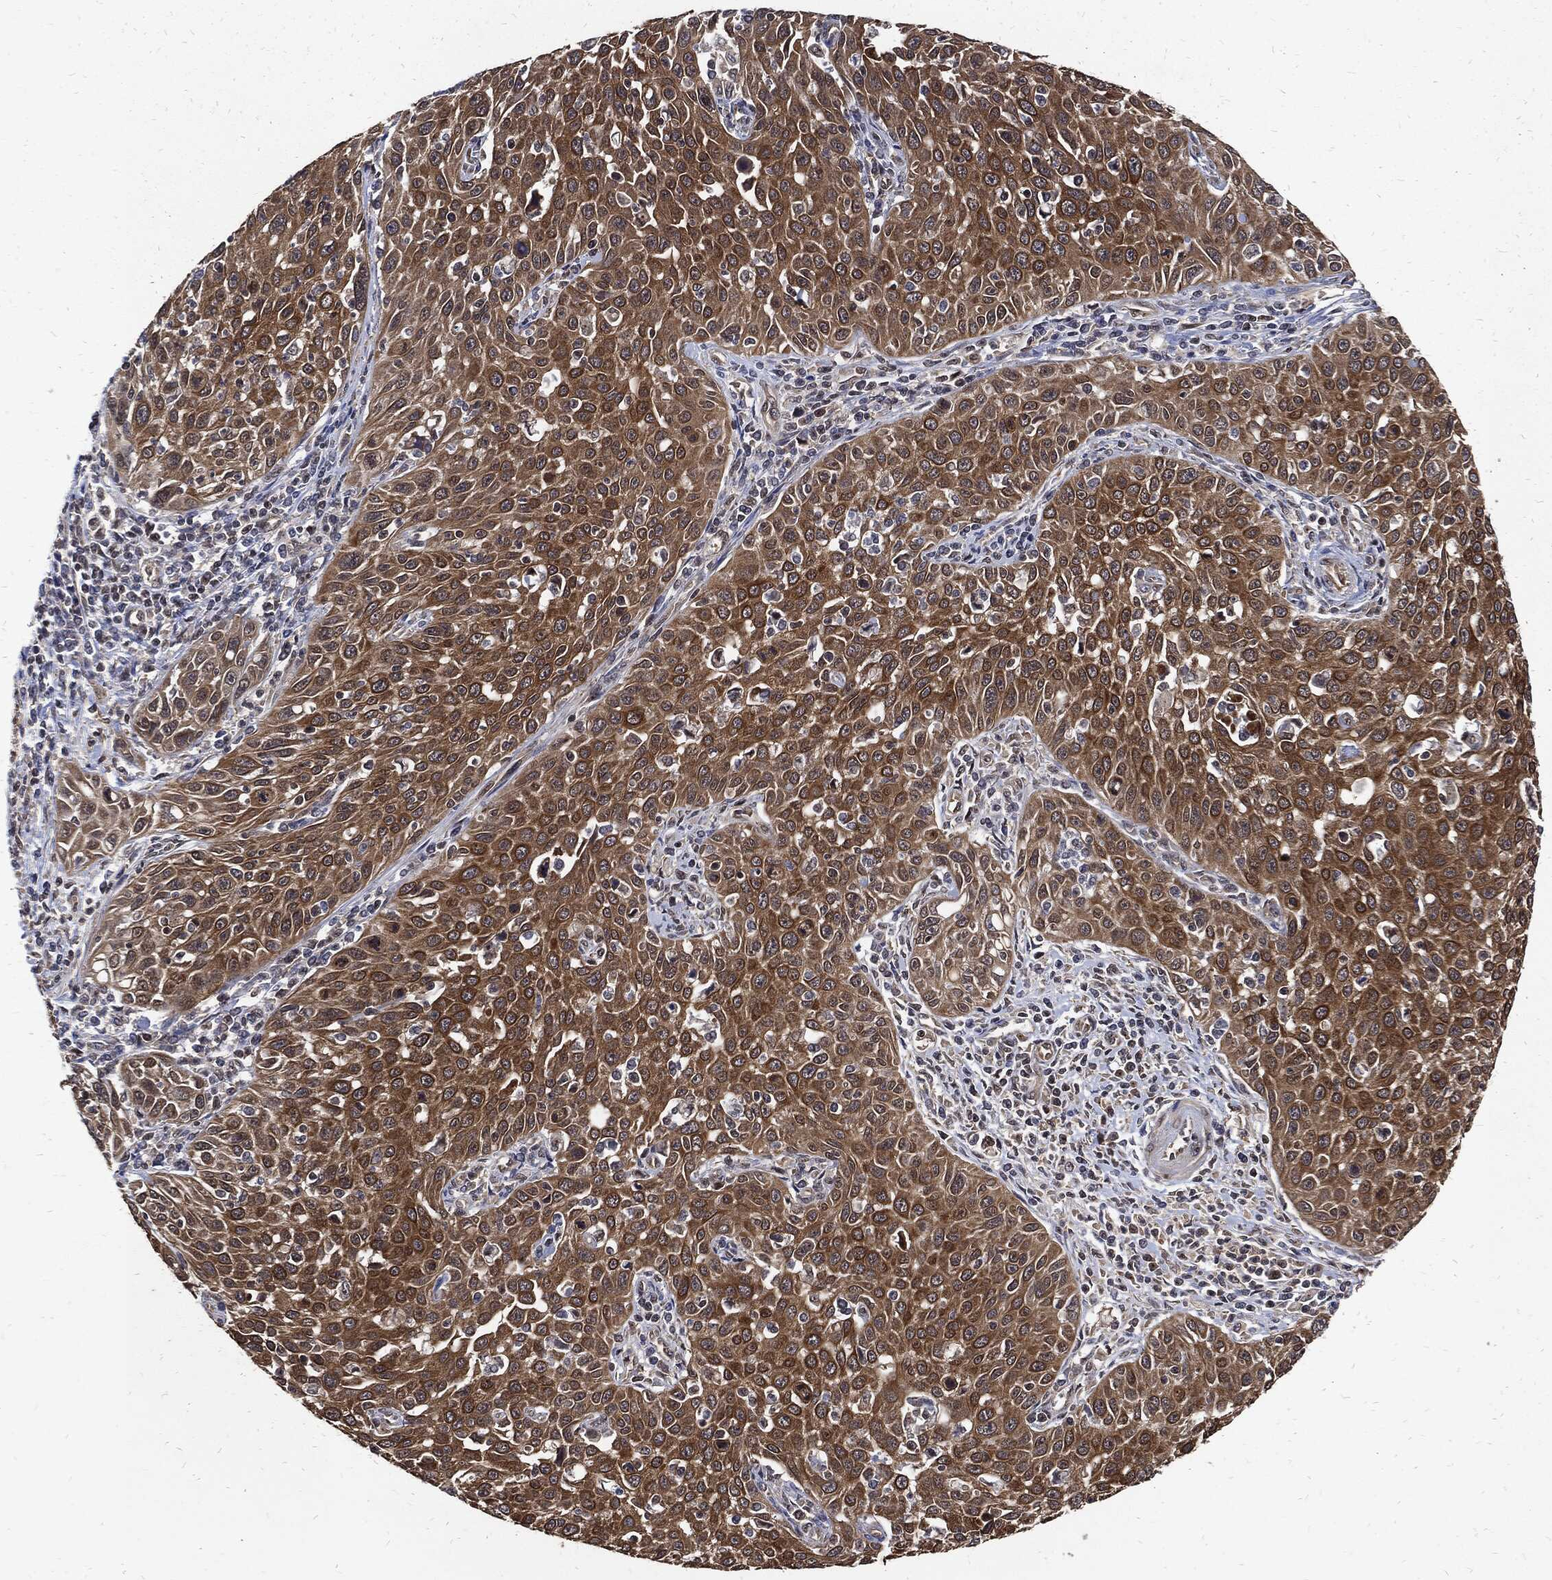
{"staining": {"intensity": "strong", "quantity": ">75%", "location": "cytoplasmic/membranous"}, "tissue": "cervical cancer", "cell_type": "Tumor cells", "image_type": "cancer", "snomed": [{"axis": "morphology", "description": "Squamous cell carcinoma, NOS"}, {"axis": "topography", "description": "Cervix"}], "caption": "A micrograph of human cervical cancer (squamous cell carcinoma) stained for a protein shows strong cytoplasmic/membranous brown staining in tumor cells. (DAB (3,3'-diaminobenzidine) = brown stain, brightfield microscopy at high magnification).", "gene": "DCTN1", "patient": {"sex": "female", "age": 26}}